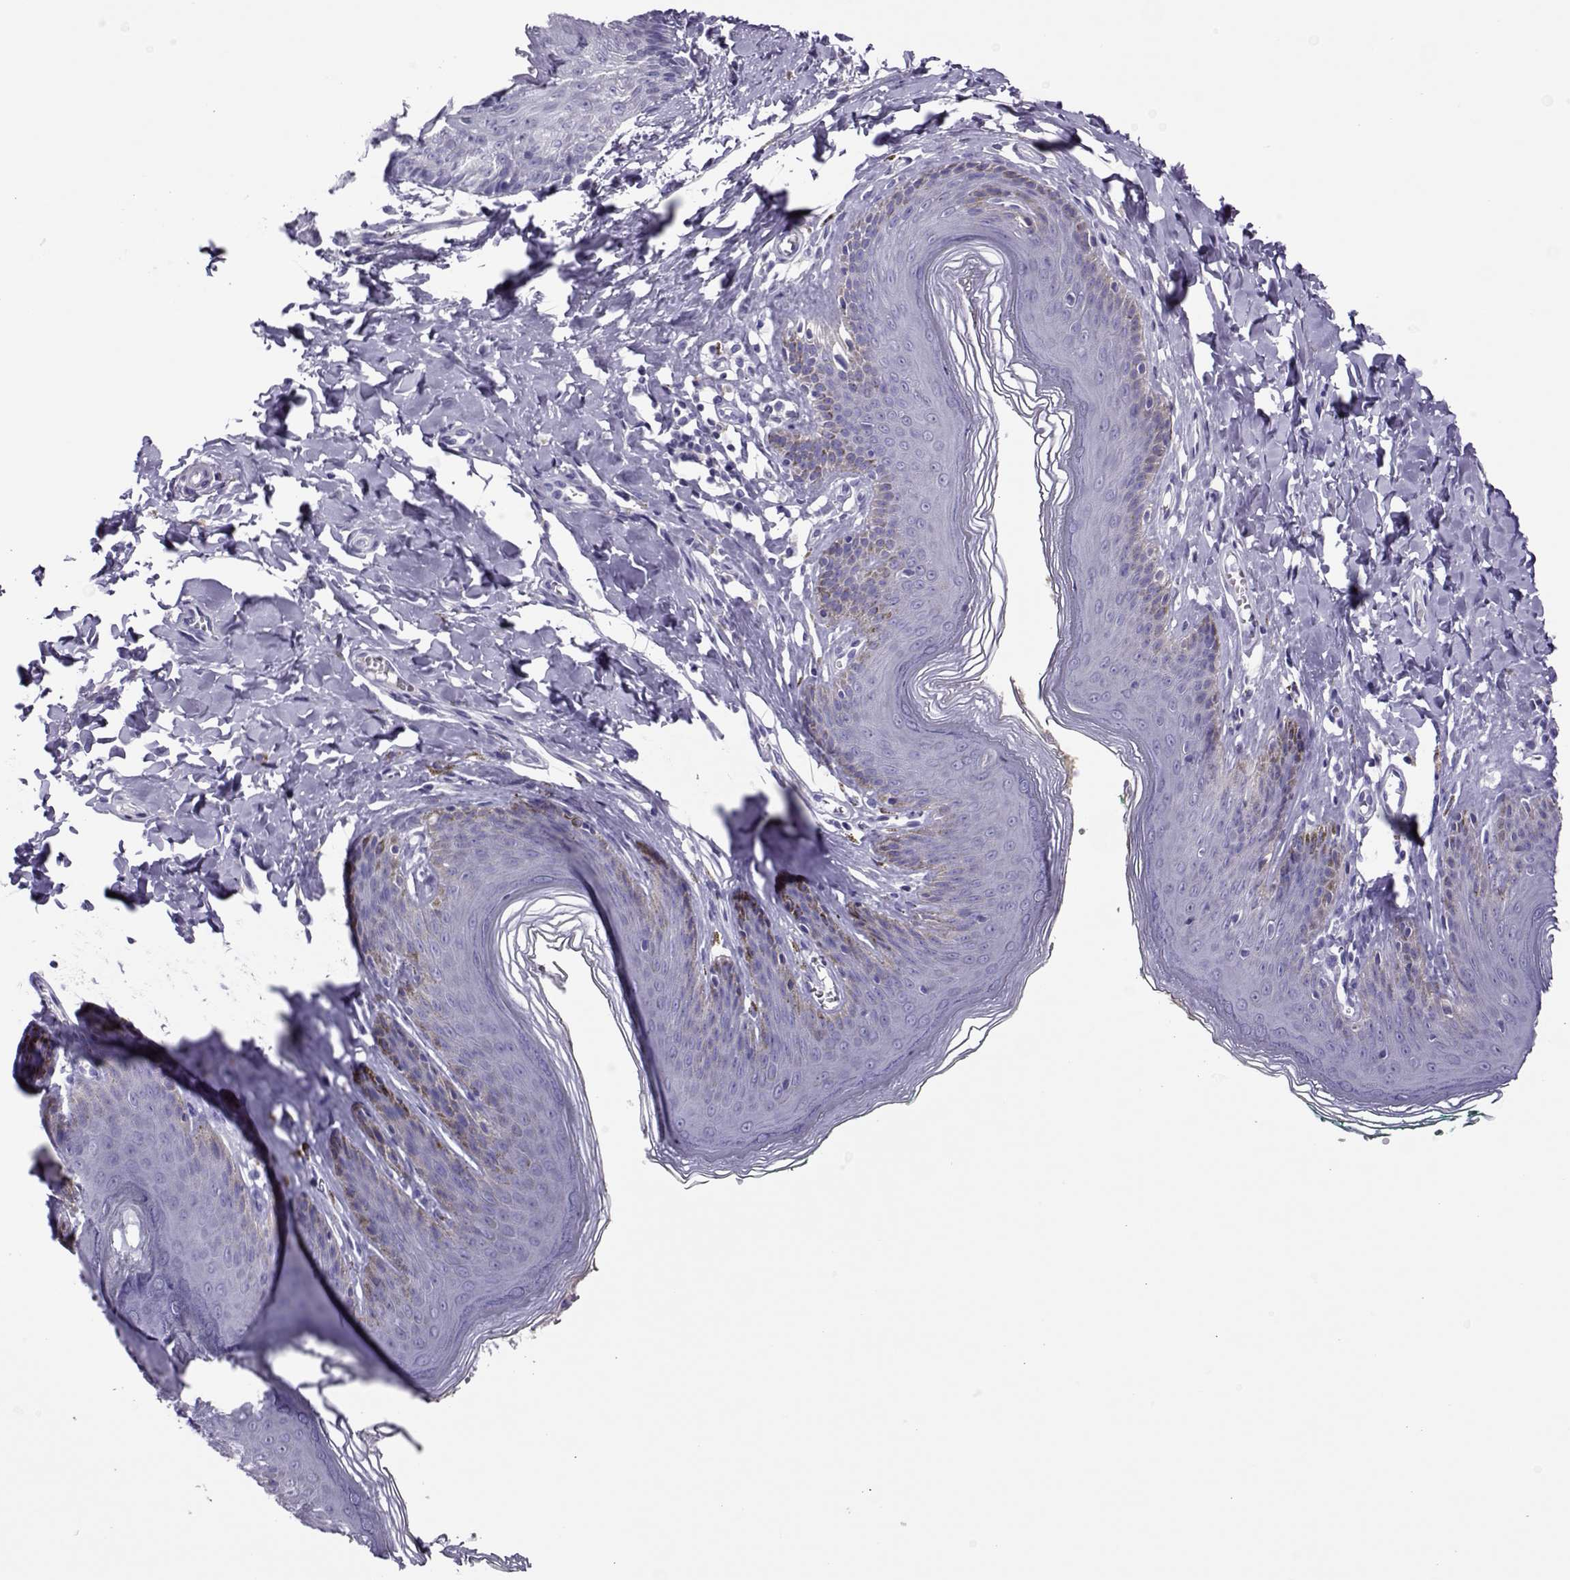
{"staining": {"intensity": "negative", "quantity": "none", "location": "none"}, "tissue": "skin", "cell_type": "Epidermal cells", "image_type": "normal", "snomed": [{"axis": "morphology", "description": "Normal tissue, NOS"}, {"axis": "topography", "description": "Vulva"}, {"axis": "topography", "description": "Peripheral nerve tissue"}], "caption": "A high-resolution histopathology image shows IHC staining of benign skin, which exhibits no significant staining in epidermal cells.", "gene": "LINGO1", "patient": {"sex": "female", "age": 66}}